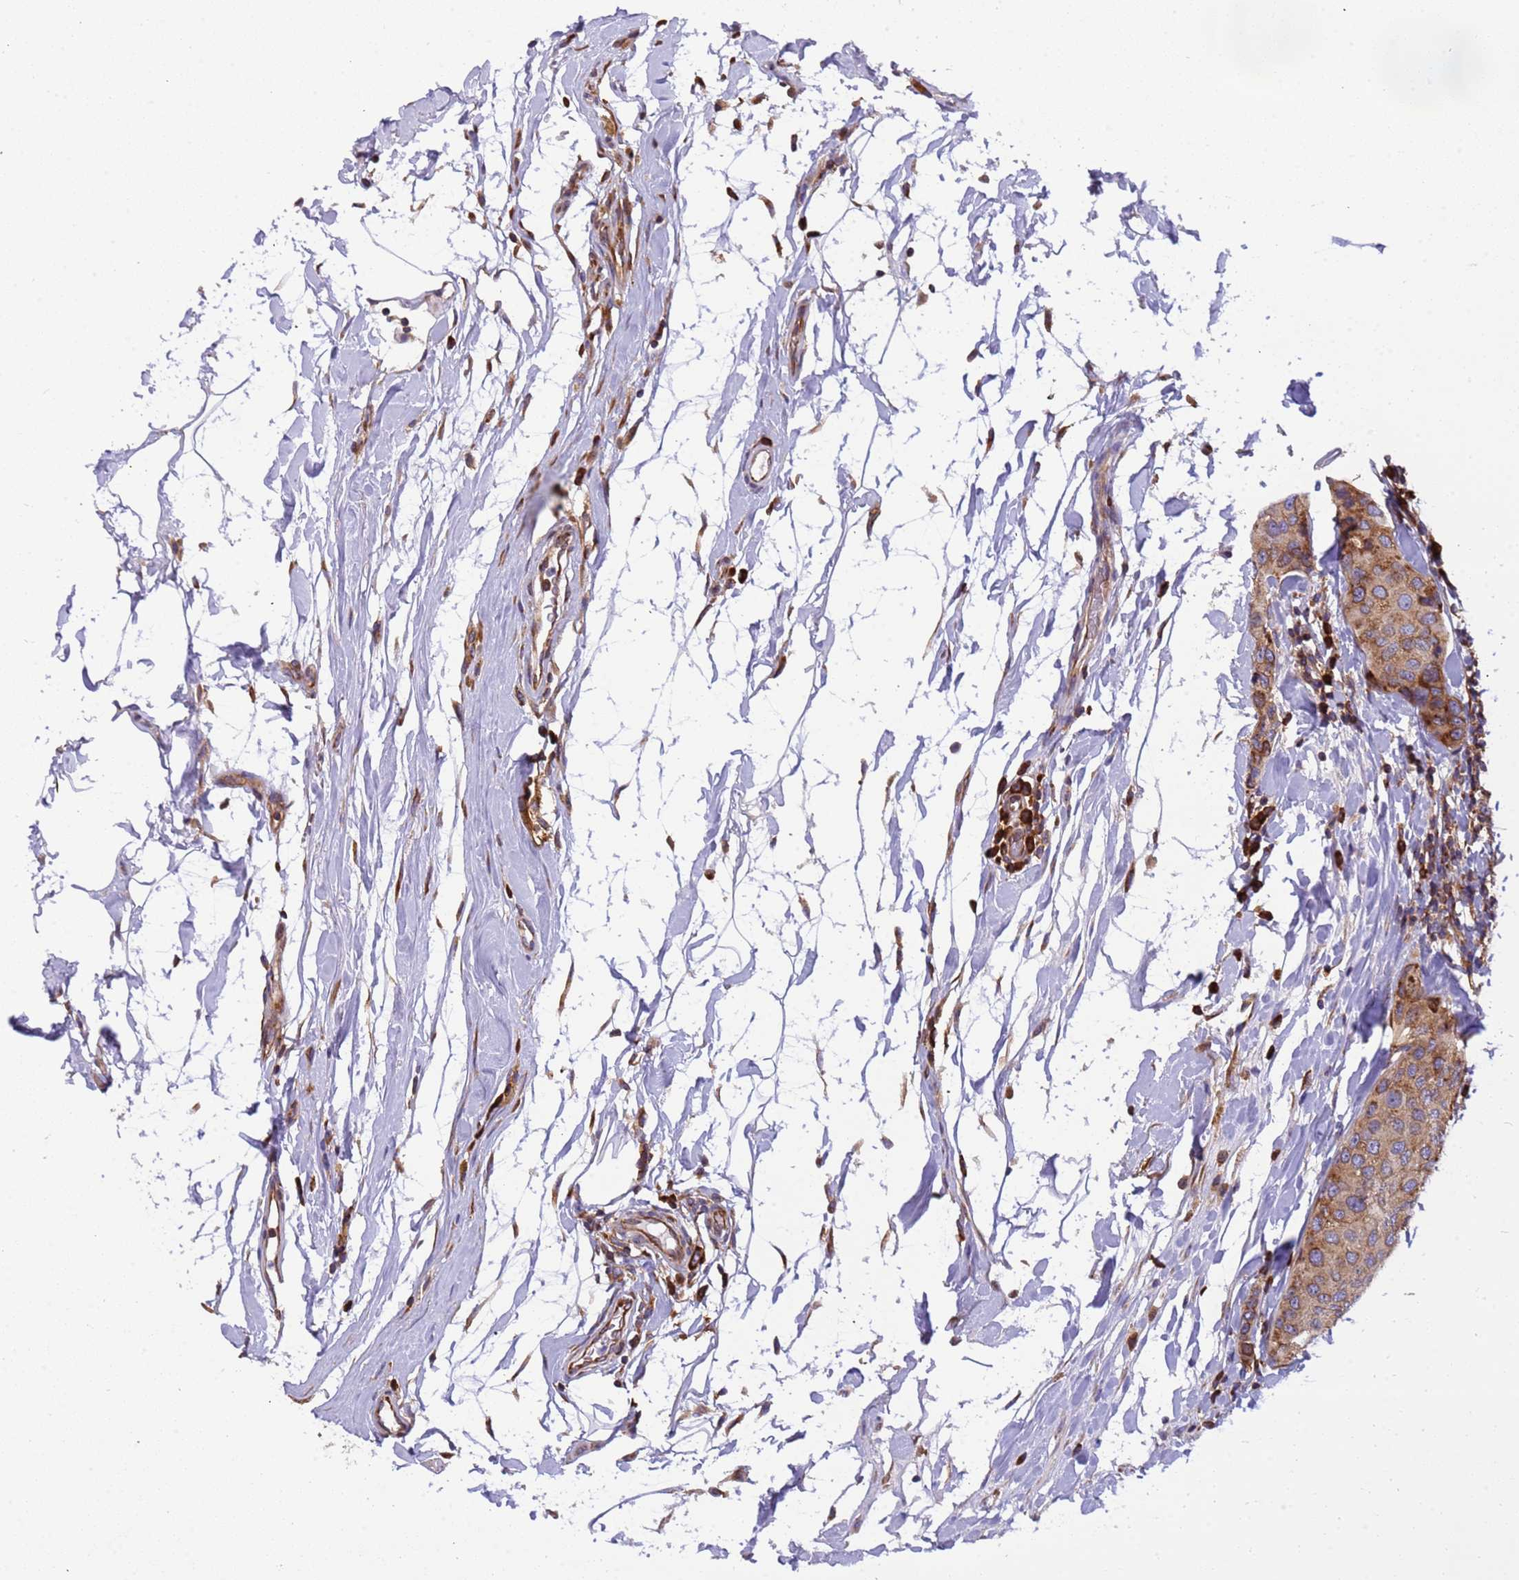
{"staining": {"intensity": "moderate", "quantity": ">75%", "location": "cytoplasmic/membranous"}, "tissue": "breast cancer", "cell_type": "Tumor cells", "image_type": "cancer", "snomed": [{"axis": "morphology", "description": "Duct carcinoma"}, {"axis": "topography", "description": "Breast"}], "caption": "Immunohistochemical staining of human breast cancer displays medium levels of moderate cytoplasmic/membranous protein positivity in about >75% of tumor cells.", "gene": "RPL36", "patient": {"sex": "female", "age": 55}}